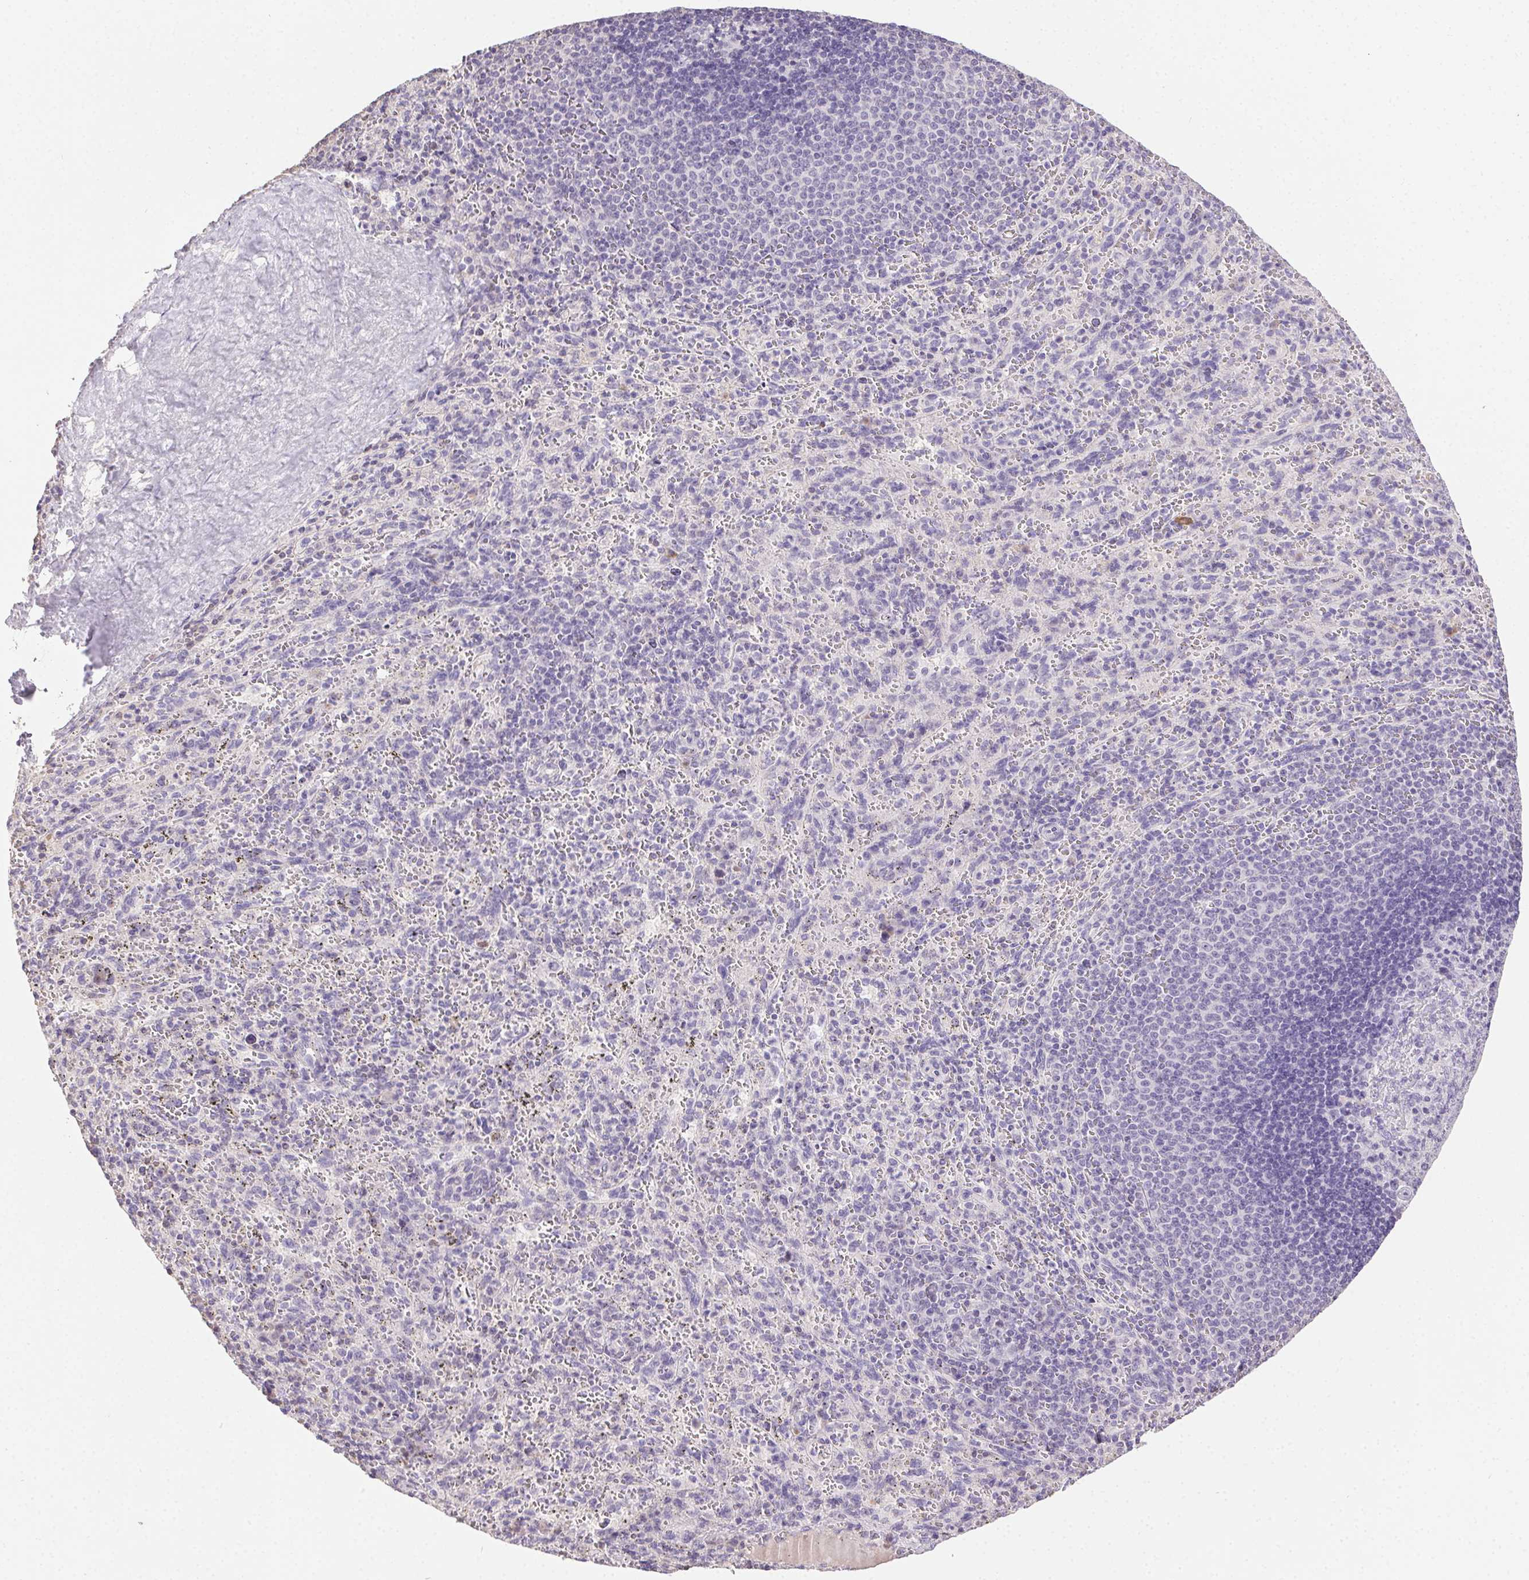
{"staining": {"intensity": "negative", "quantity": "none", "location": "none"}, "tissue": "spleen", "cell_type": "Cells in red pulp", "image_type": "normal", "snomed": [{"axis": "morphology", "description": "Normal tissue, NOS"}, {"axis": "topography", "description": "Spleen"}], "caption": "Immunohistochemistry micrograph of normal human spleen stained for a protein (brown), which reveals no positivity in cells in red pulp.", "gene": "SYCE2", "patient": {"sex": "male", "age": 57}}